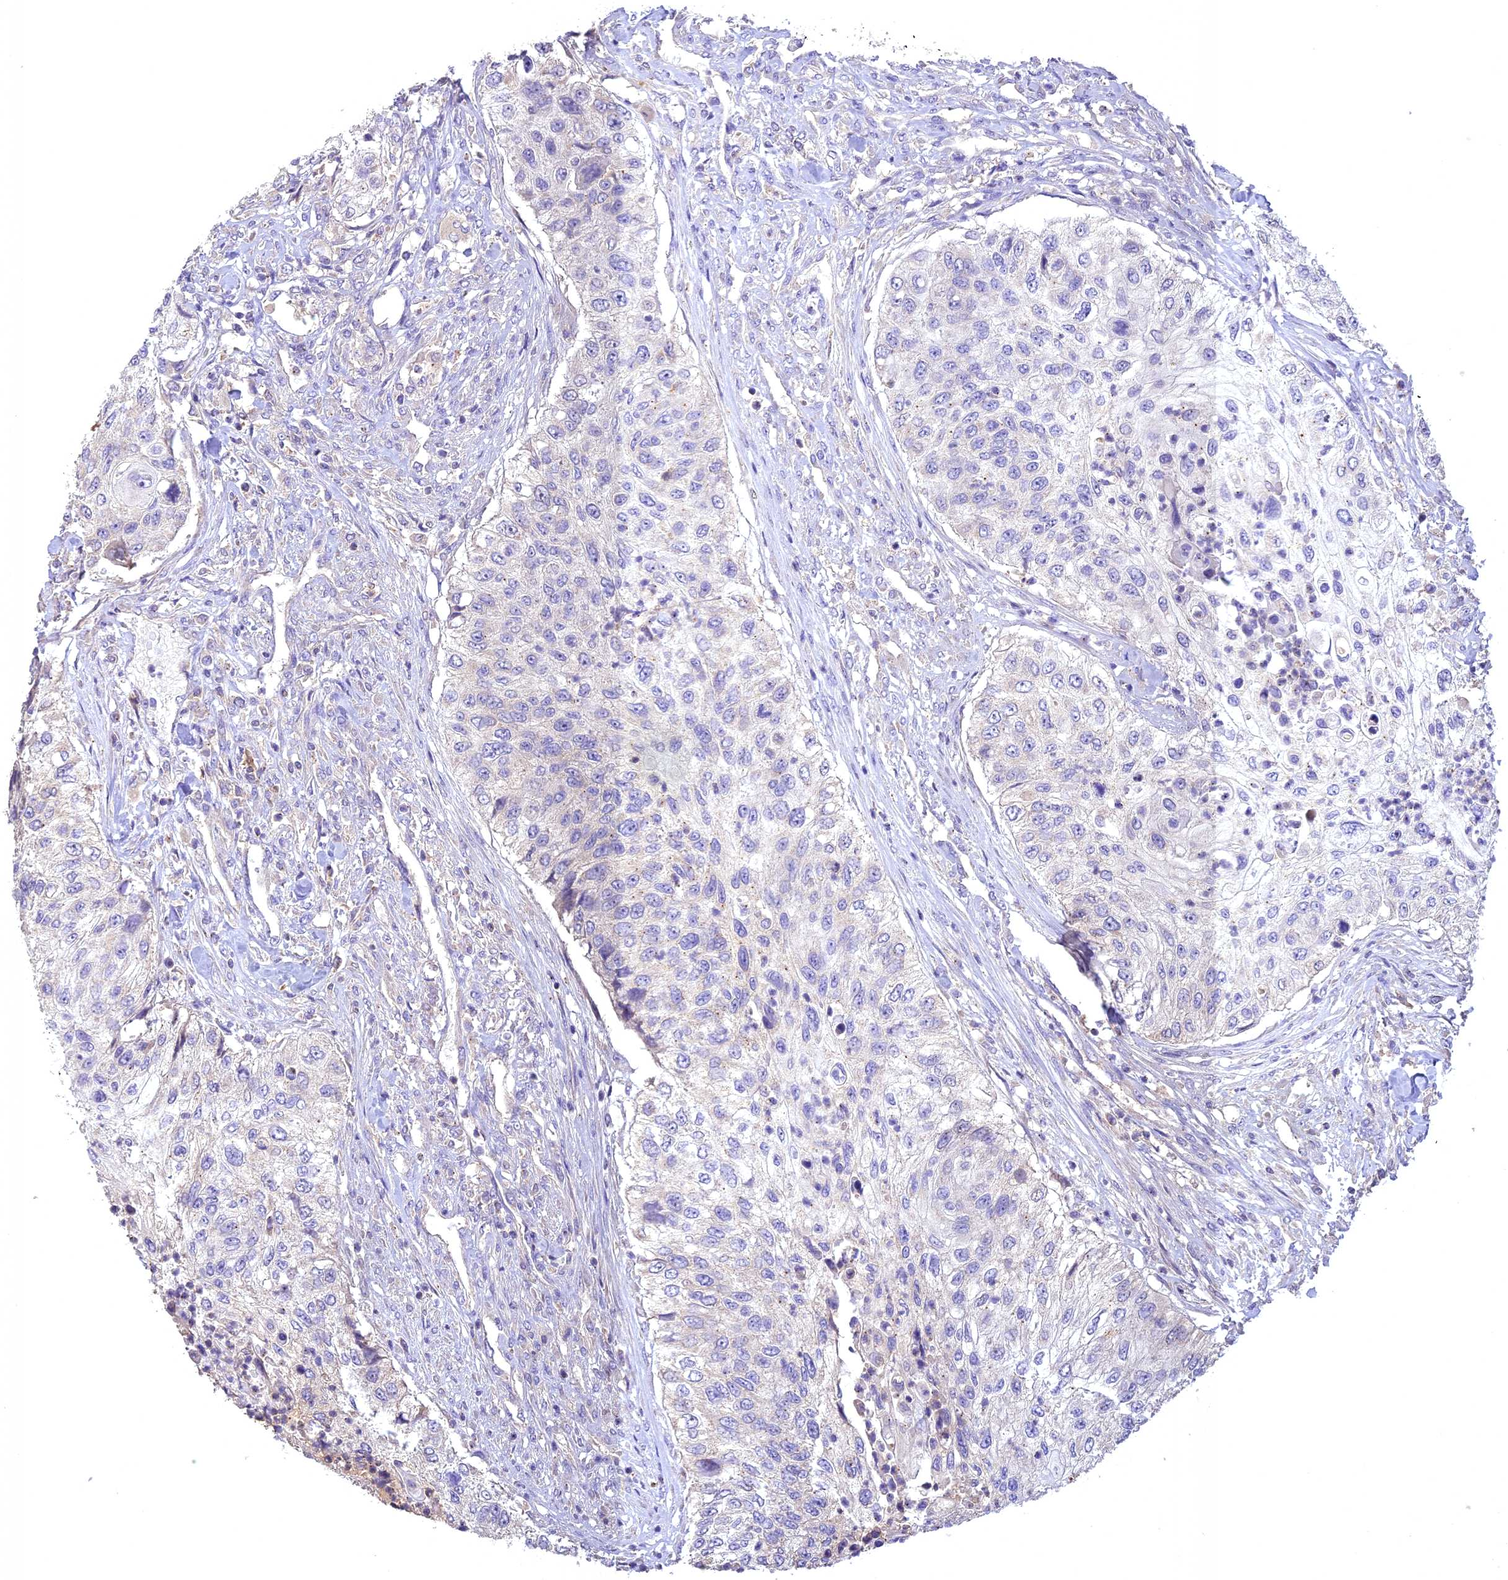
{"staining": {"intensity": "negative", "quantity": "none", "location": "none"}, "tissue": "urothelial cancer", "cell_type": "Tumor cells", "image_type": "cancer", "snomed": [{"axis": "morphology", "description": "Urothelial carcinoma, High grade"}, {"axis": "topography", "description": "Urinary bladder"}], "caption": "The immunohistochemistry (IHC) micrograph has no significant staining in tumor cells of urothelial carcinoma (high-grade) tissue.", "gene": "NUDT8", "patient": {"sex": "female", "age": 60}}